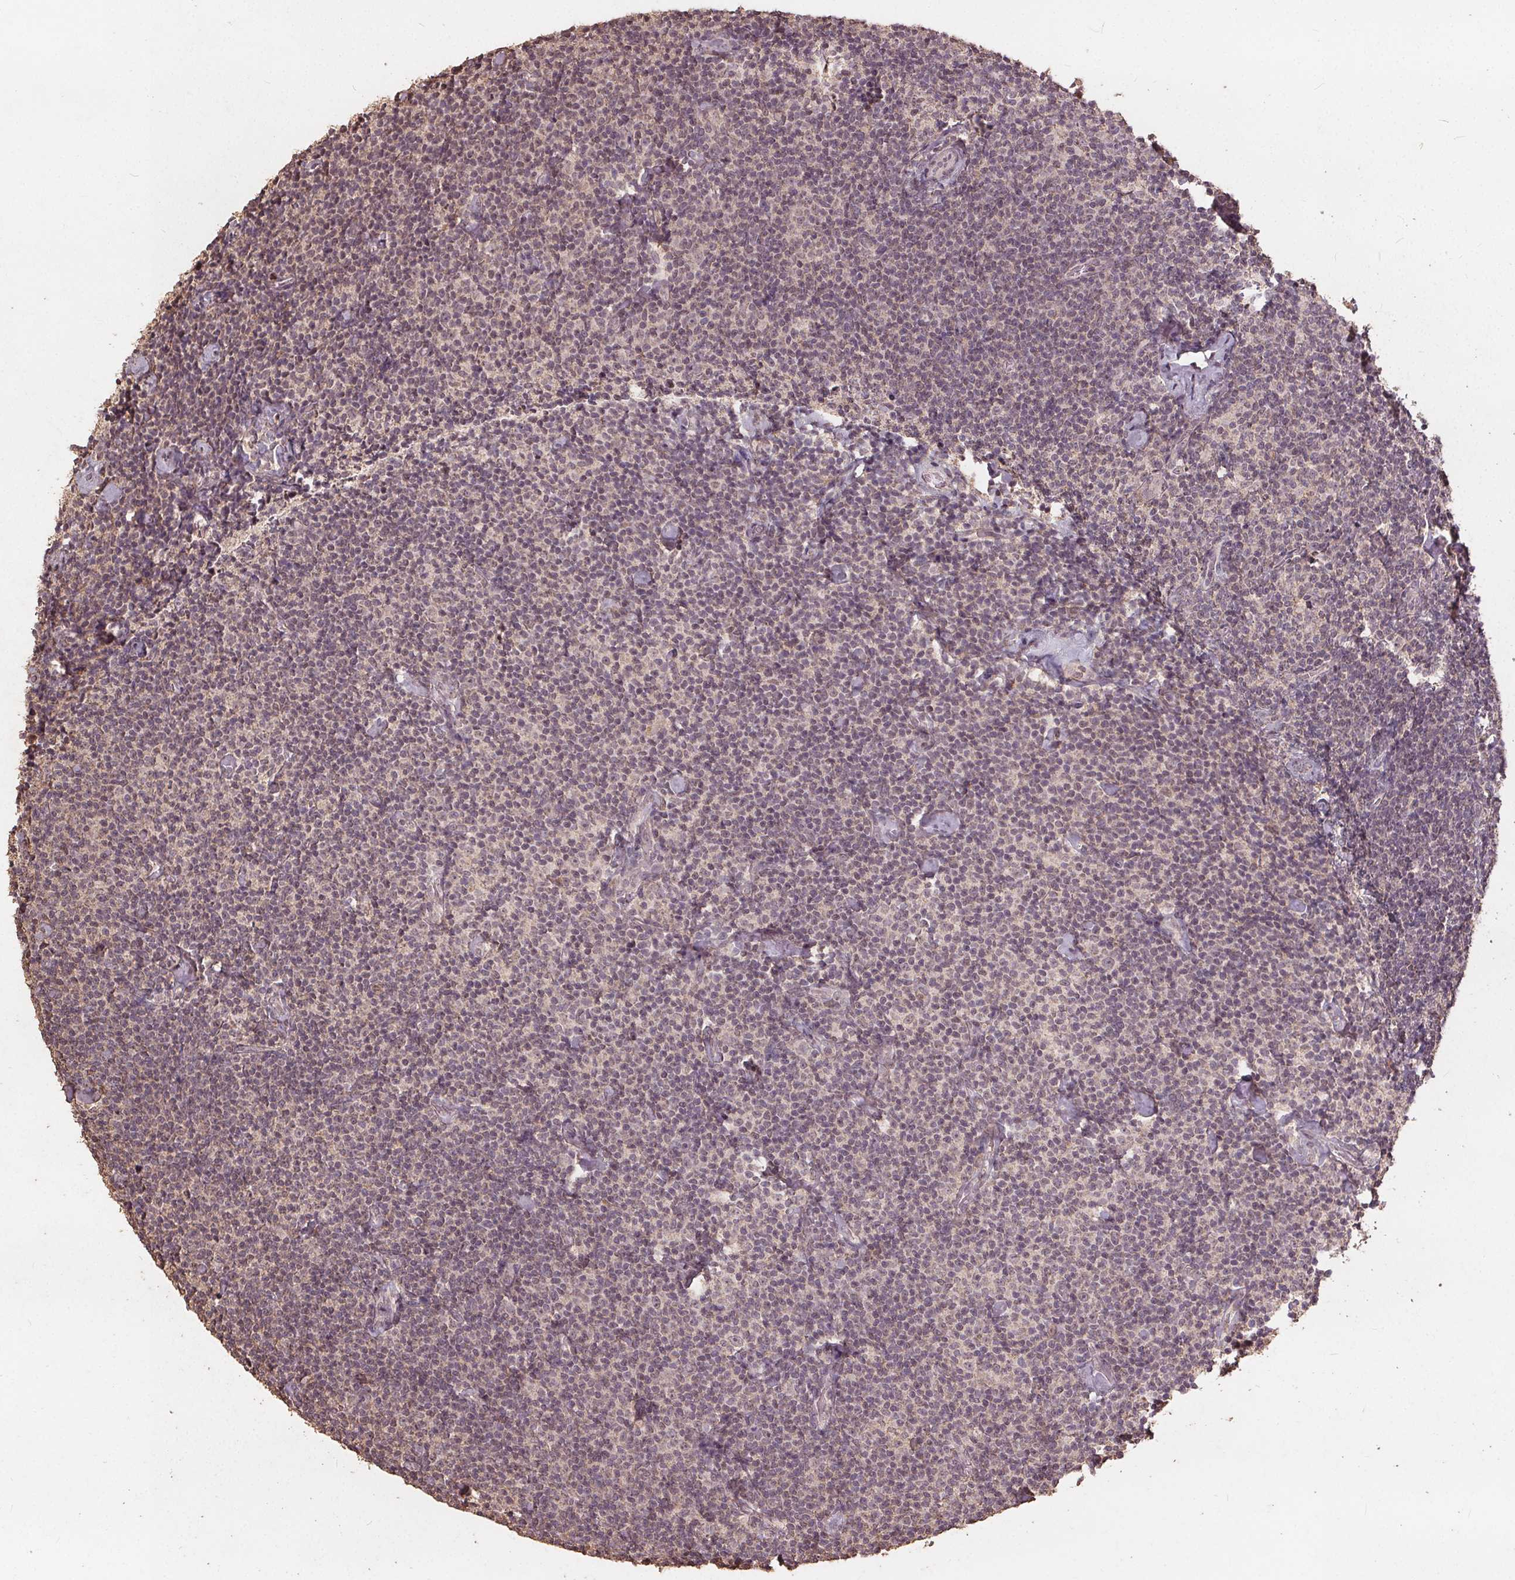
{"staining": {"intensity": "negative", "quantity": "none", "location": "none"}, "tissue": "lymphoma", "cell_type": "Tumor cells", "image_type": "cancer", "snomed": [{"axis": "morphology", "description": "Malignant lymphoma, non-Hodgkin's type, Low grade"}, {"axis": "topography", "description": "Lymph node"}], "caption": "The immunohistochemistry histopathology image has no significant expression in tumor cells of low-grade malignant lymphoma, non-Hodgkin's type tissue.", "gene": "DSG3", "patient": {"sex": "male", "age": 81}}